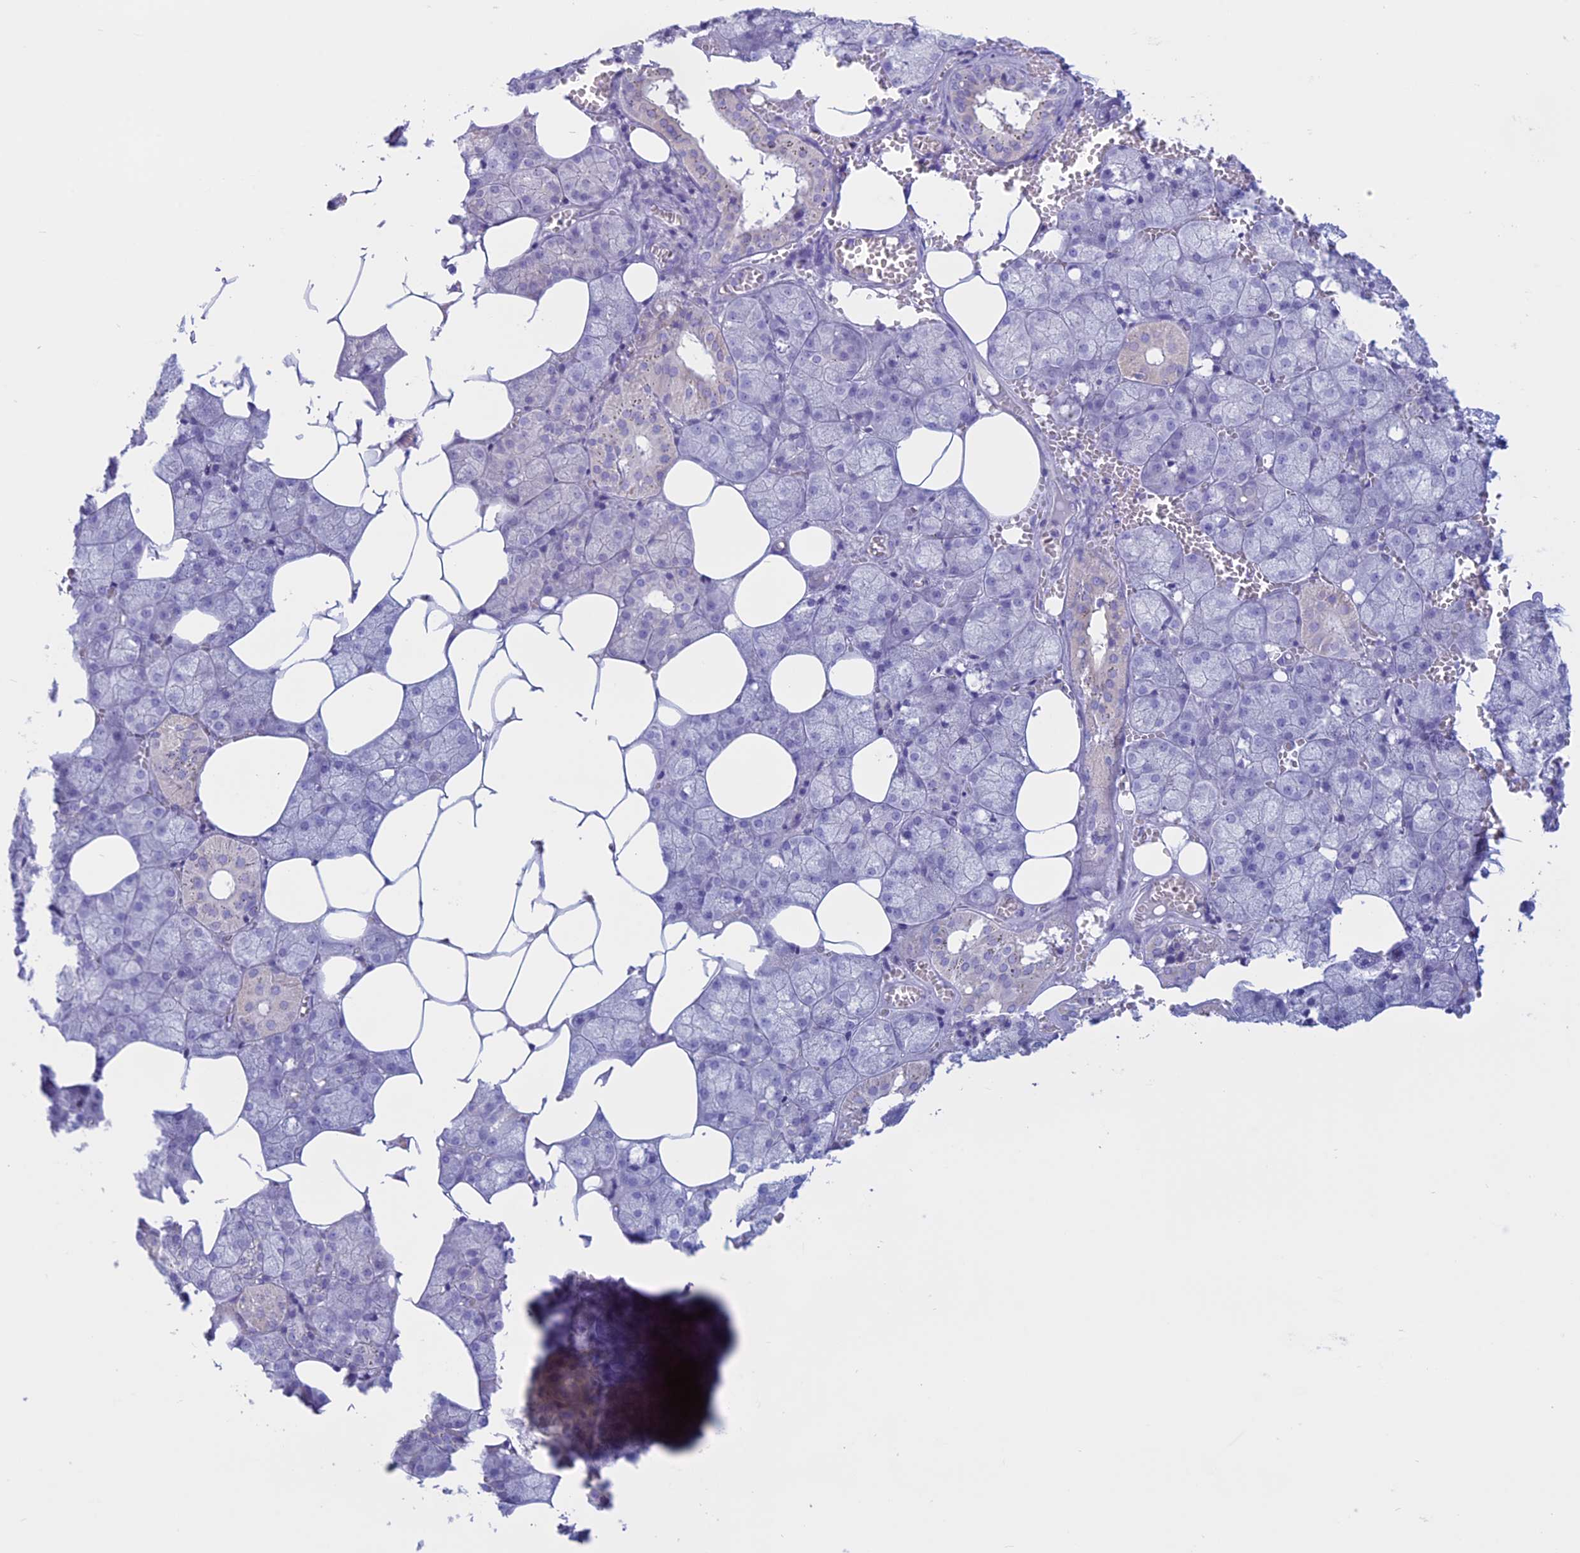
{"staining": {"intensity": "negative", "quantity": "none", "location": "none"}, "tissue": "salivary gland", "cell_type": "Glandular cells", "image_type": "normal", "snomed": [{"axis": "morphology", "description": "Normal tissue, NOS"}, {"axis": "topography", "description": "Salivary gland"}], "caption": "An immunohistochemistry (IHC) image of normal salivary gland is shown. There is no staining in glandular cells of salivary gland. (DAB immunohistochemistry (IHC), high magnification).", "gene": "RP1", "patient": {"sex": "male", "age": 62}}